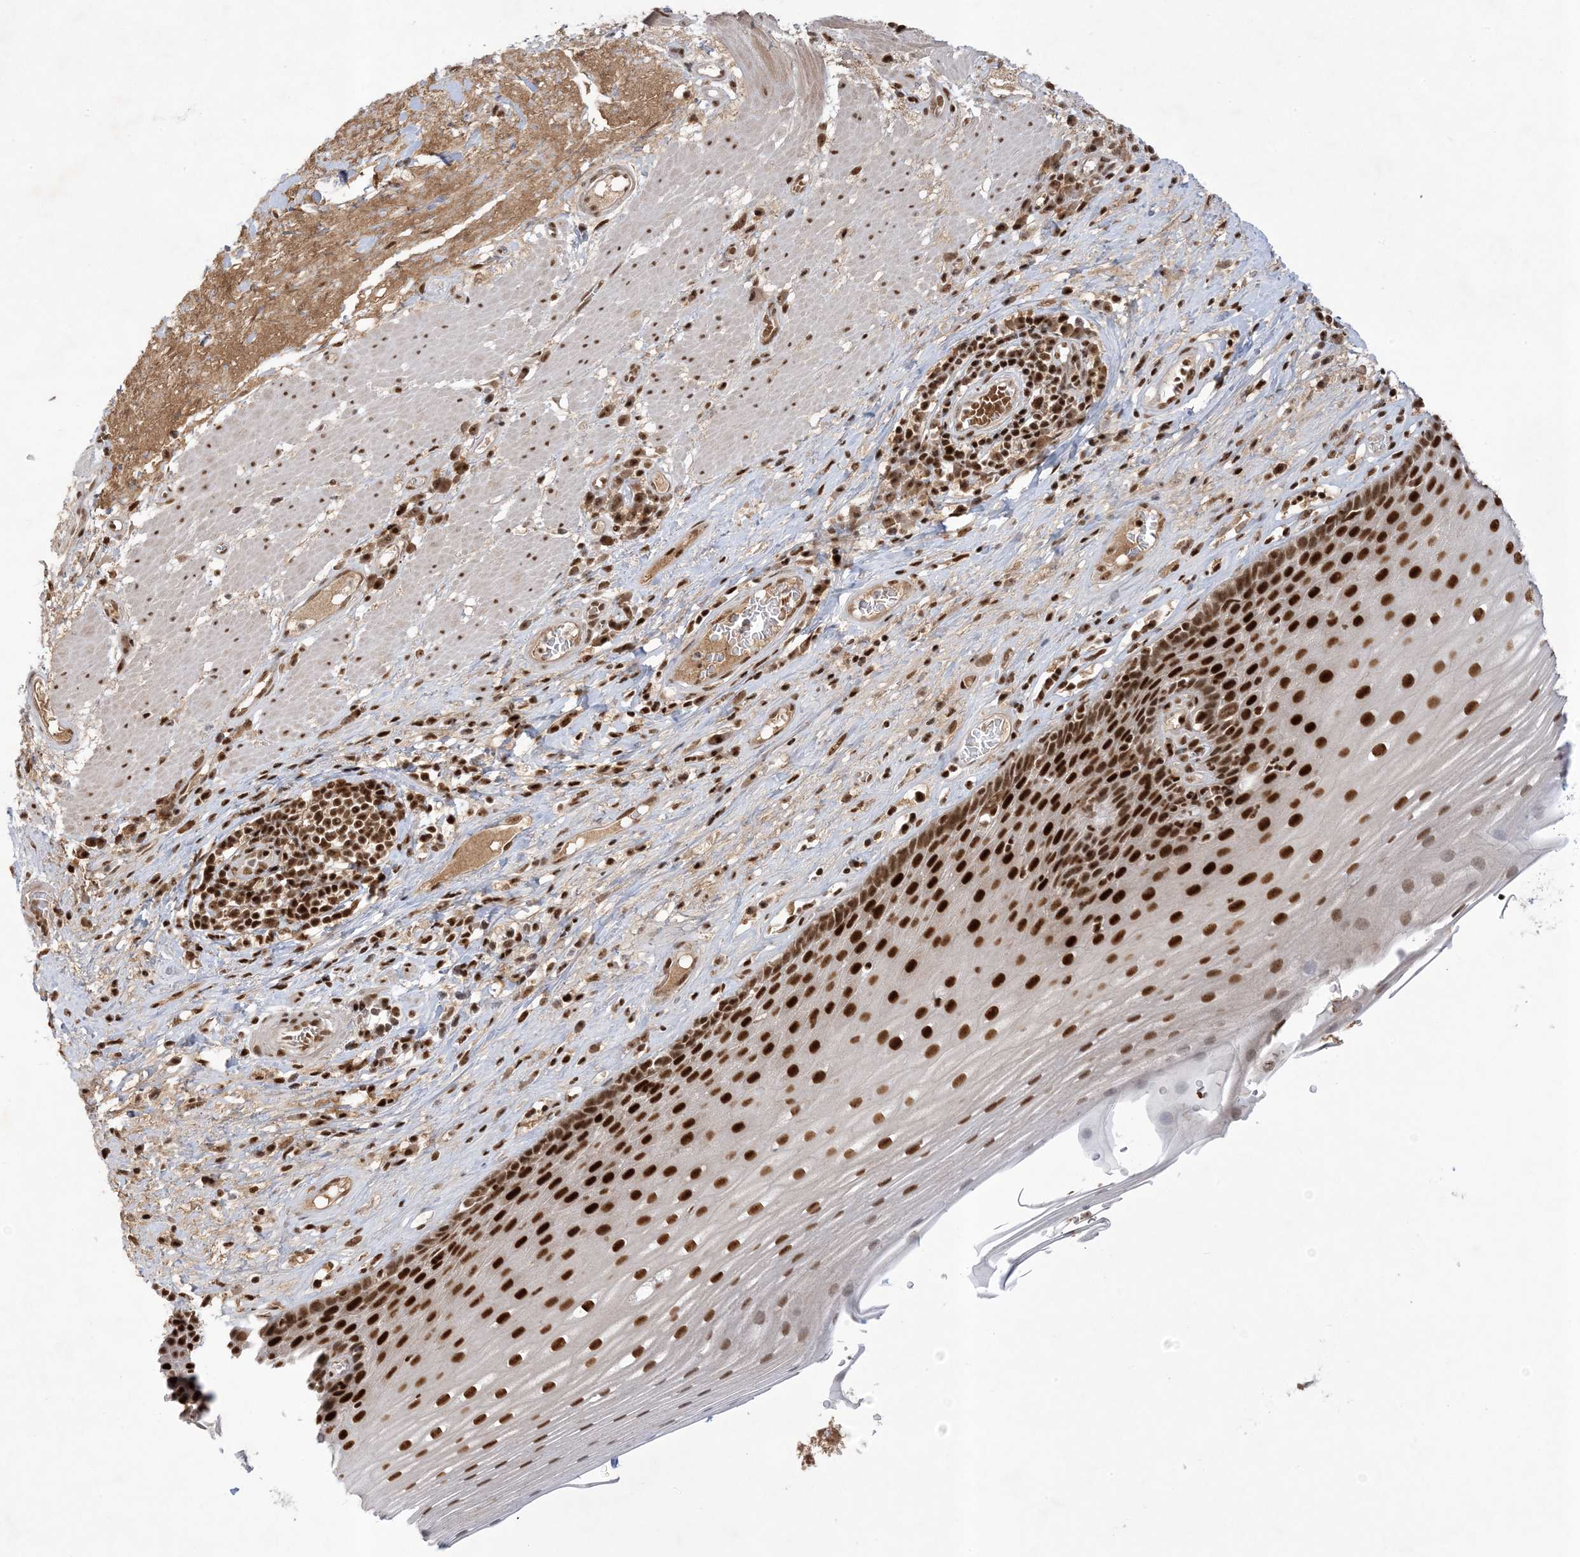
{"staining": {"intensity": "strong", "quantity": ">75%", "location": "nuclear"}, "tissue": "esophagus", "cell_type": "Squamous epithelial cells", "image_type": "normal", "snomed": [{"axis": "morphology", "description": "Normal tissue, NOS"}, {"axis": "topography", "description": "Esophagus"}], "caption": "Human esophagus stained for a protein (brown) reveals strong nuclear positive staining in approximately >75% of squamous epithelial cells.", "gene": "PPIL2", "patient": {"sex": "male", "age": 62}}